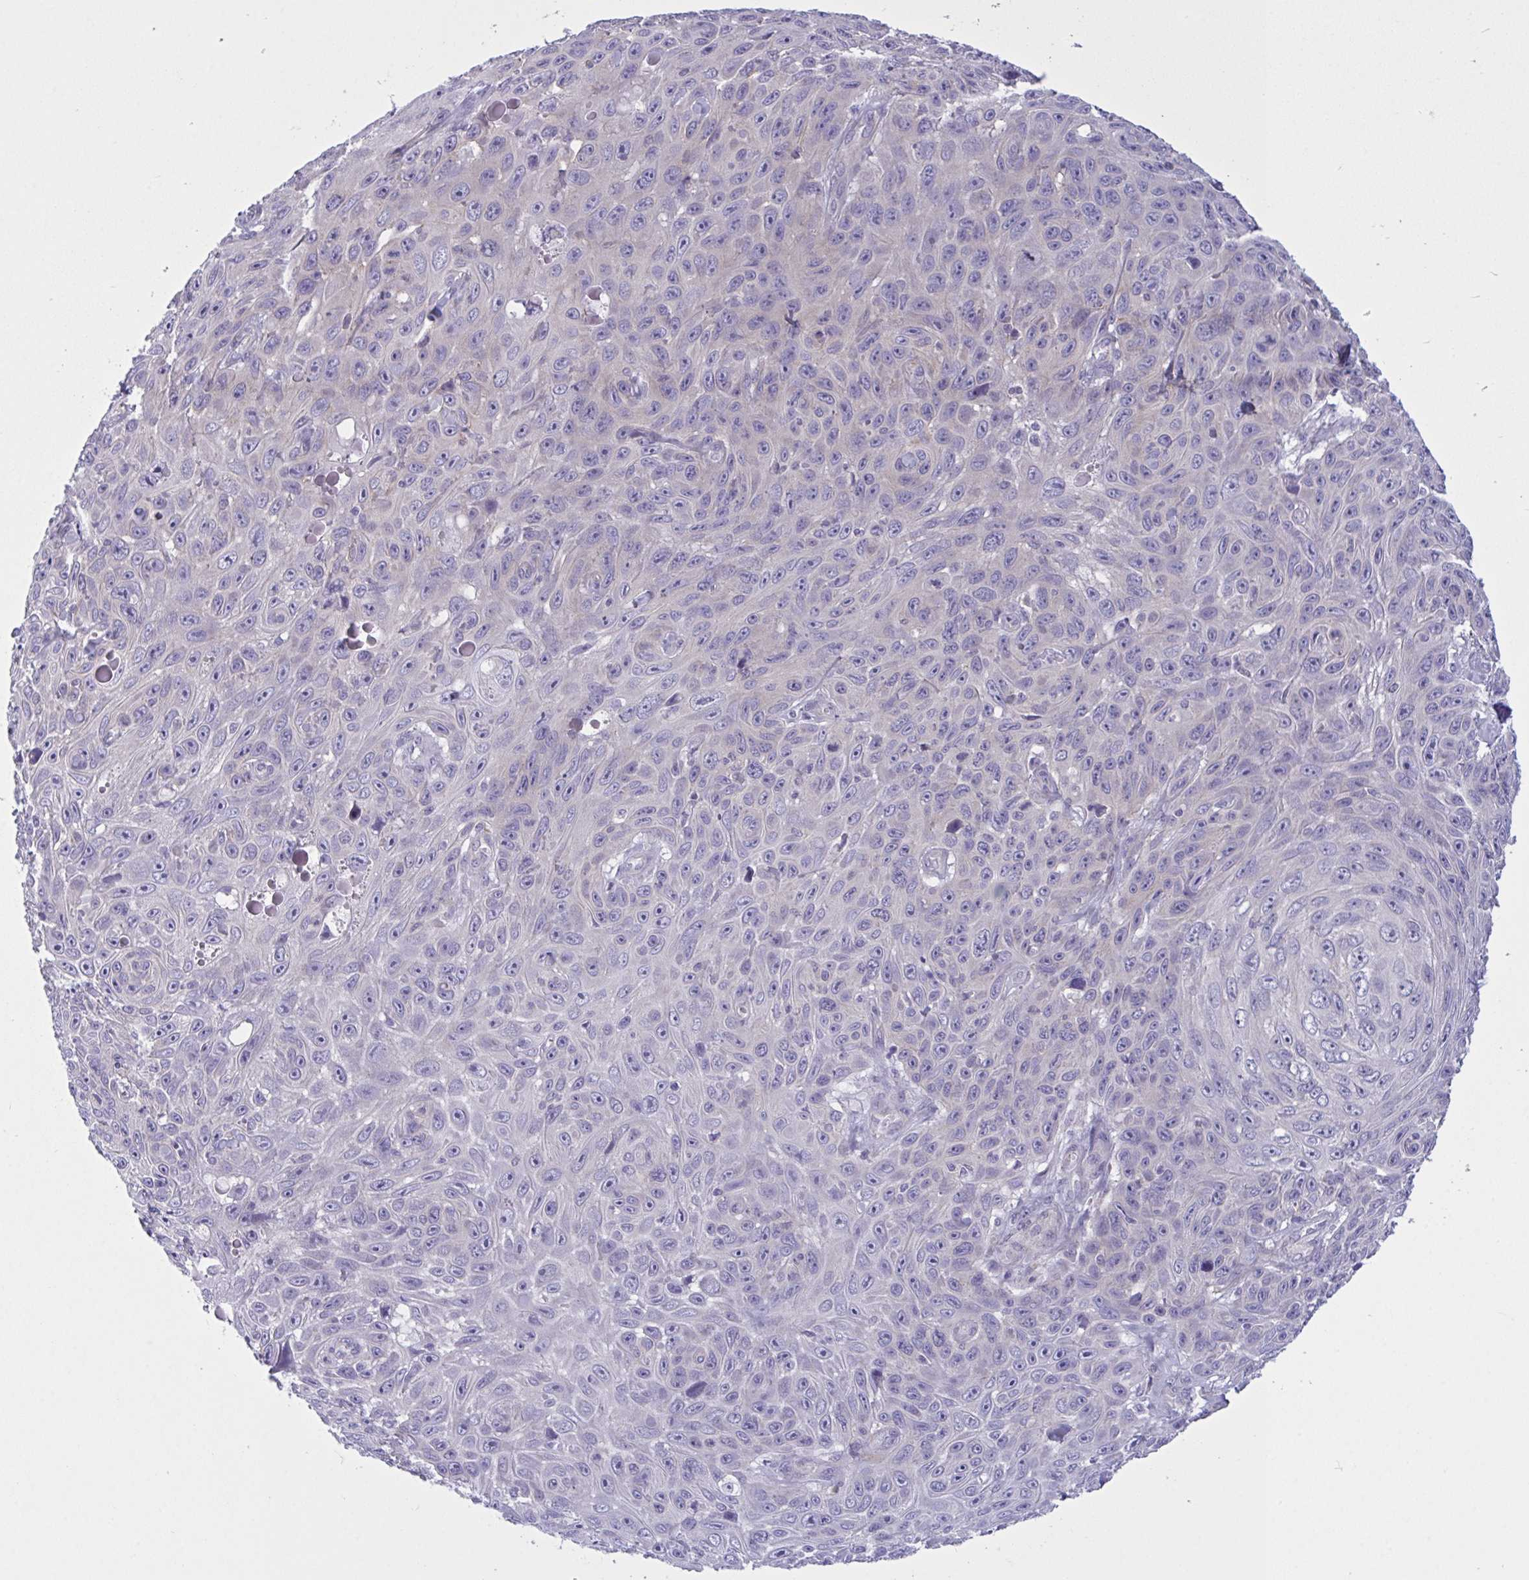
{"staining": {"intensity": "negative", "quantity": "none", "location": "none"}, "tissue": "skin cancer", "cell_type": "Tumor cells", "image_type": "cancer", "snomed": [{"axis": "morphology", "description": "Squamous cell carcinoma, NOS"}, {"axis": "topography", "description": "Skin"}], "caption": "IHC of skin cancer displays no expression in tumor cells.", "gene": "OXLD1", "patient": {"sex": "male", "age": 82}}